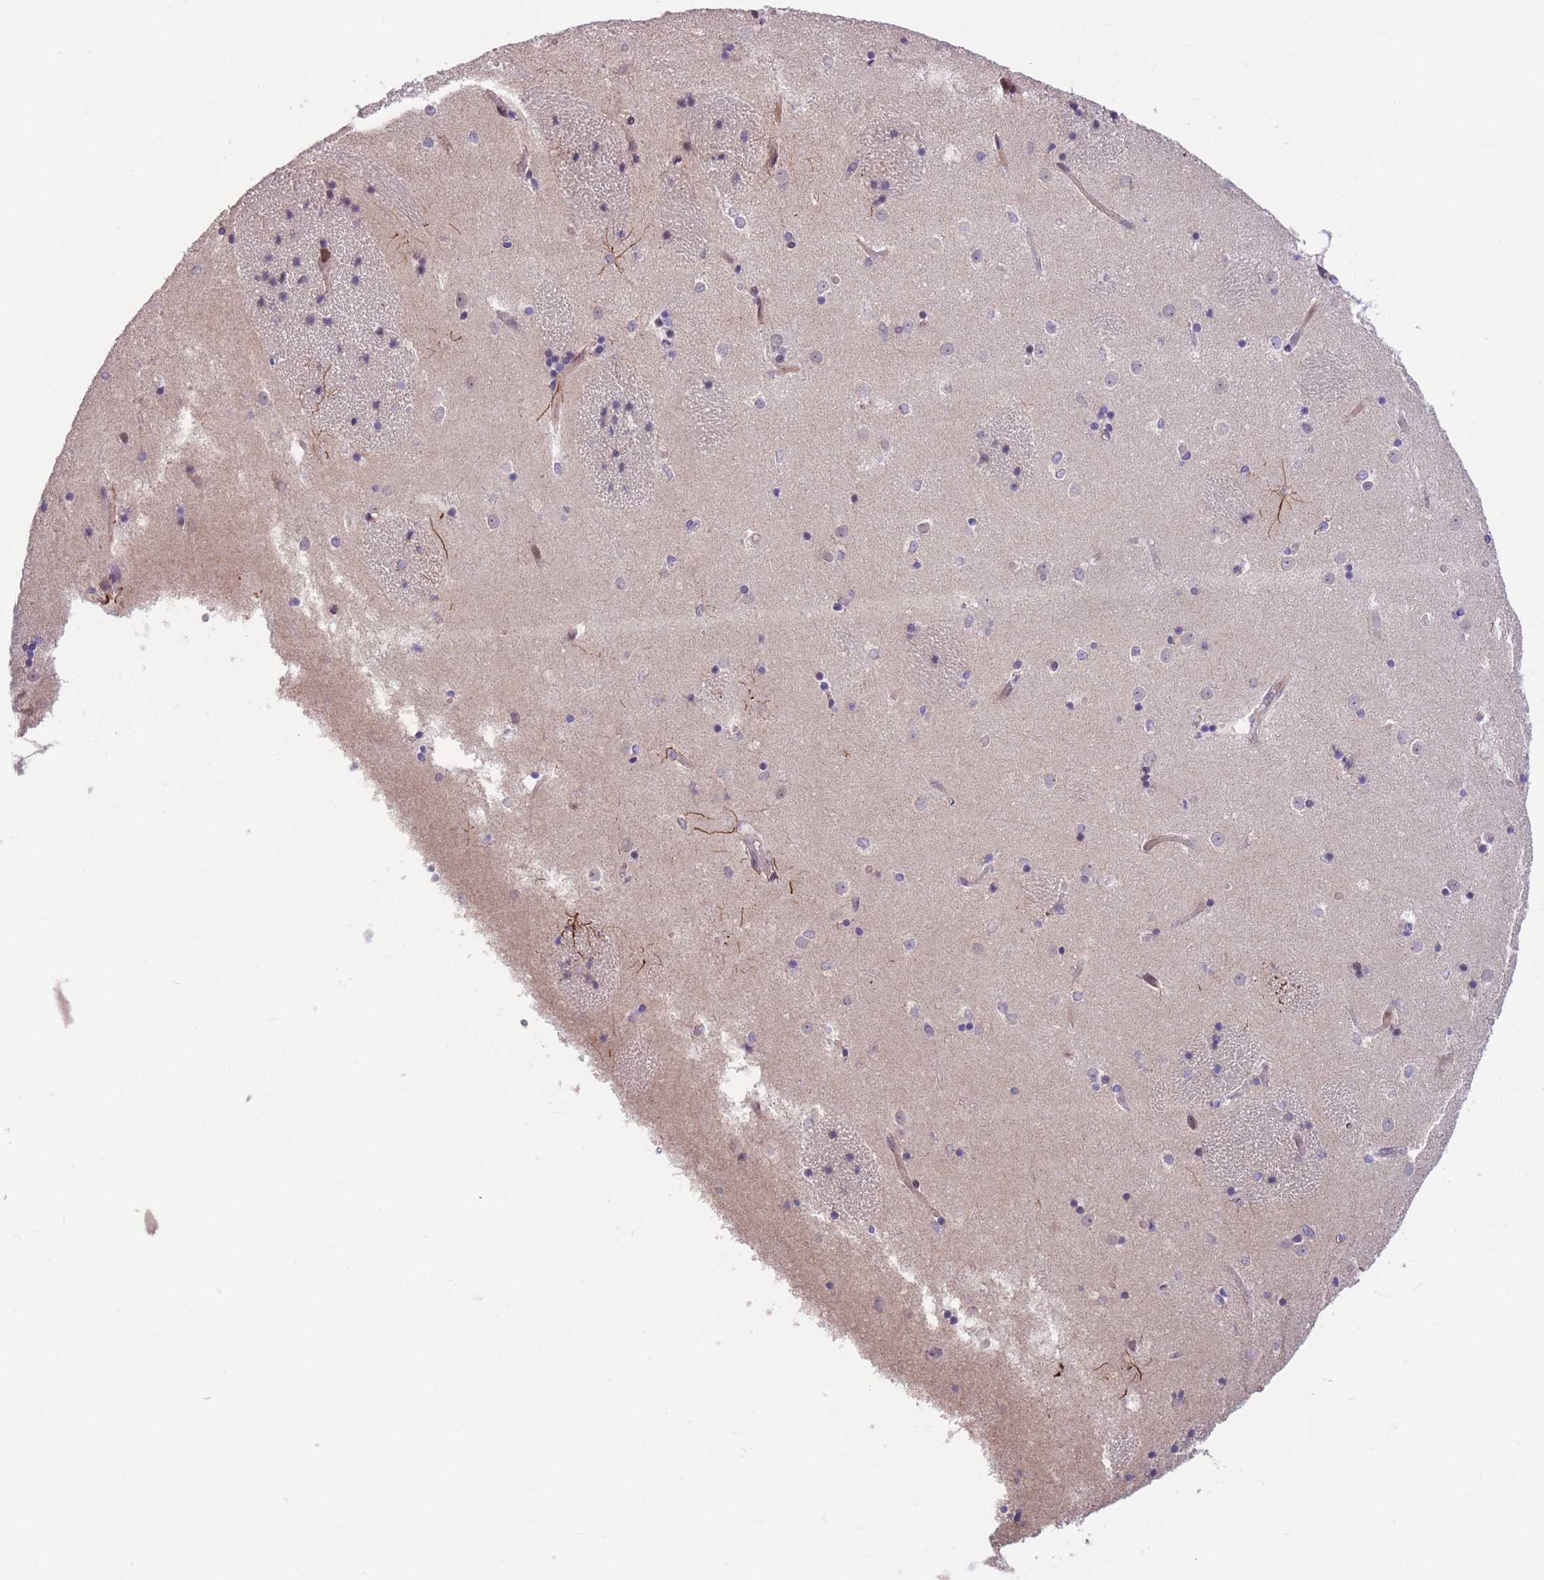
{"staining": {"intensity": "strong", "quantity": "<25%", "location": "cytoplasmic/membranous"}, "tissue": "caudate", "cell_type": "Glial cells", "image_type": "normal", "snomed": [{"axis": "morphology", "description": "Normal tissue, NOS"}, {"axis": "topography", "description": "Lateral ventricle wall"}], "caption": "This photomicrograph shows immunohistochemistry (IHC) staining of benign caudate, with medium strong cytoplasmic/membranous staining in about <25% of glial cells.", "gene": "SHCBP1", "patient": {"sex": "female", "age": 52}}